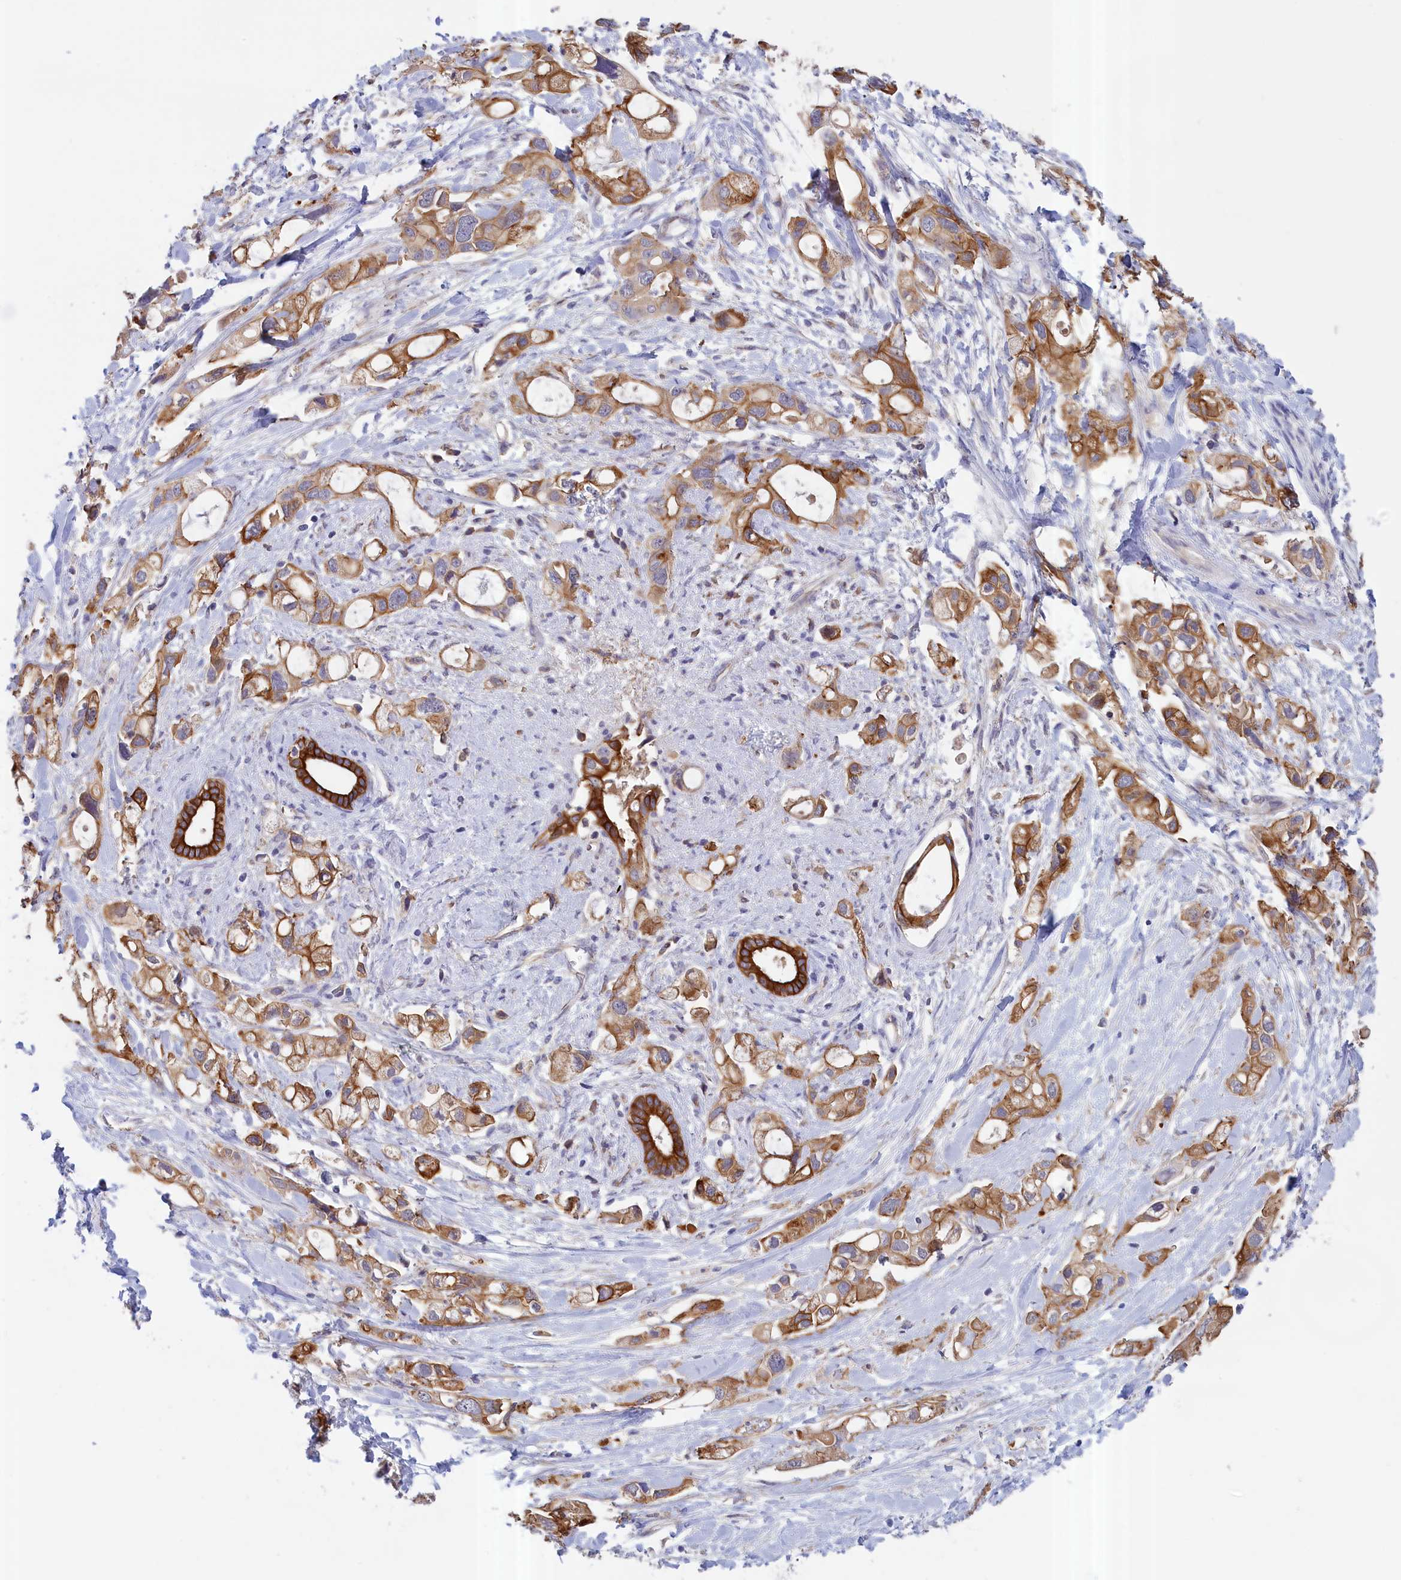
{"staining": {"intensity": "strong", "quantity": "25%-75%", "location": "cytoplasmic/membranous"}, "tissue": "pancreatic cancer", "cell_type": "Tumor cells", "image_type": "cancer", "snomed": [{"axis": "morphology", "description": "Adenocarcinoma, NOS"}, {"axis": "topography", "description": "Pancreas"}], "caption": "A high-resolution photomicrograph shows IHC staining of pancreatic adenocarcinoma, which shows strong cytoplasmic/membranous positivity in about 25%-75% of tumor cells.", "gene": "COL19A1", "patient": {"sex": "female", "age": 56}}